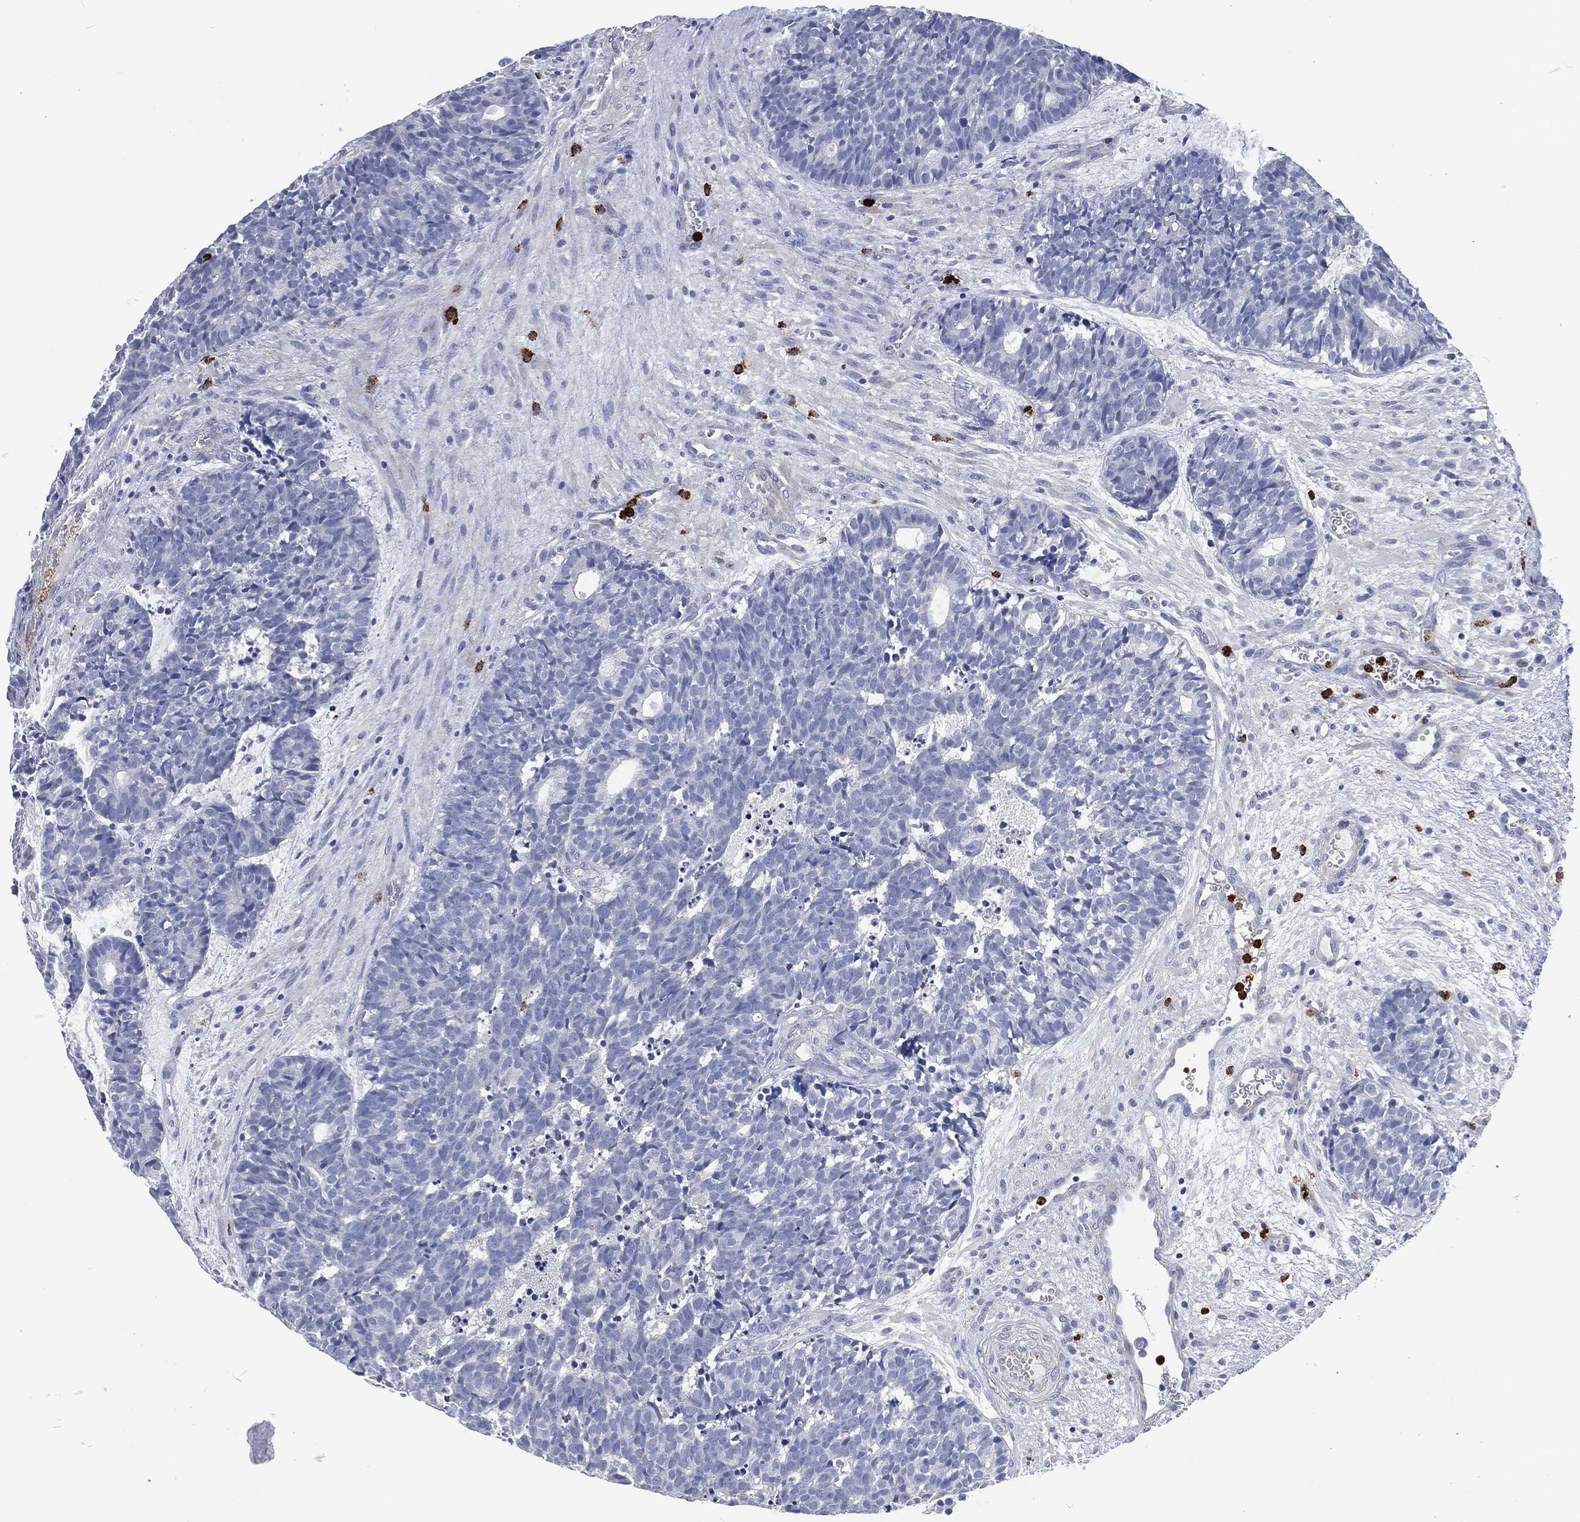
{"staining": {"intensity": "negative", "quantity": "none", "location": "none"}, "tissue": "head and neck cancer", "cell_type": "Tumor cells", "image_type": "cancer", "snomed": [{"axis": "morphology", "description": "Adenocarcinoma, NOS"}, {"axis": "topography", "description": "Head-Neck"}], "caption": "Head and neck adenocarcinoma was stained to show a protein in brown. There is no significant staining in tumor cells. Nuclei are stained in blue.", "gene": "MPO", "patient": {"sex": "female", "age": 81}}